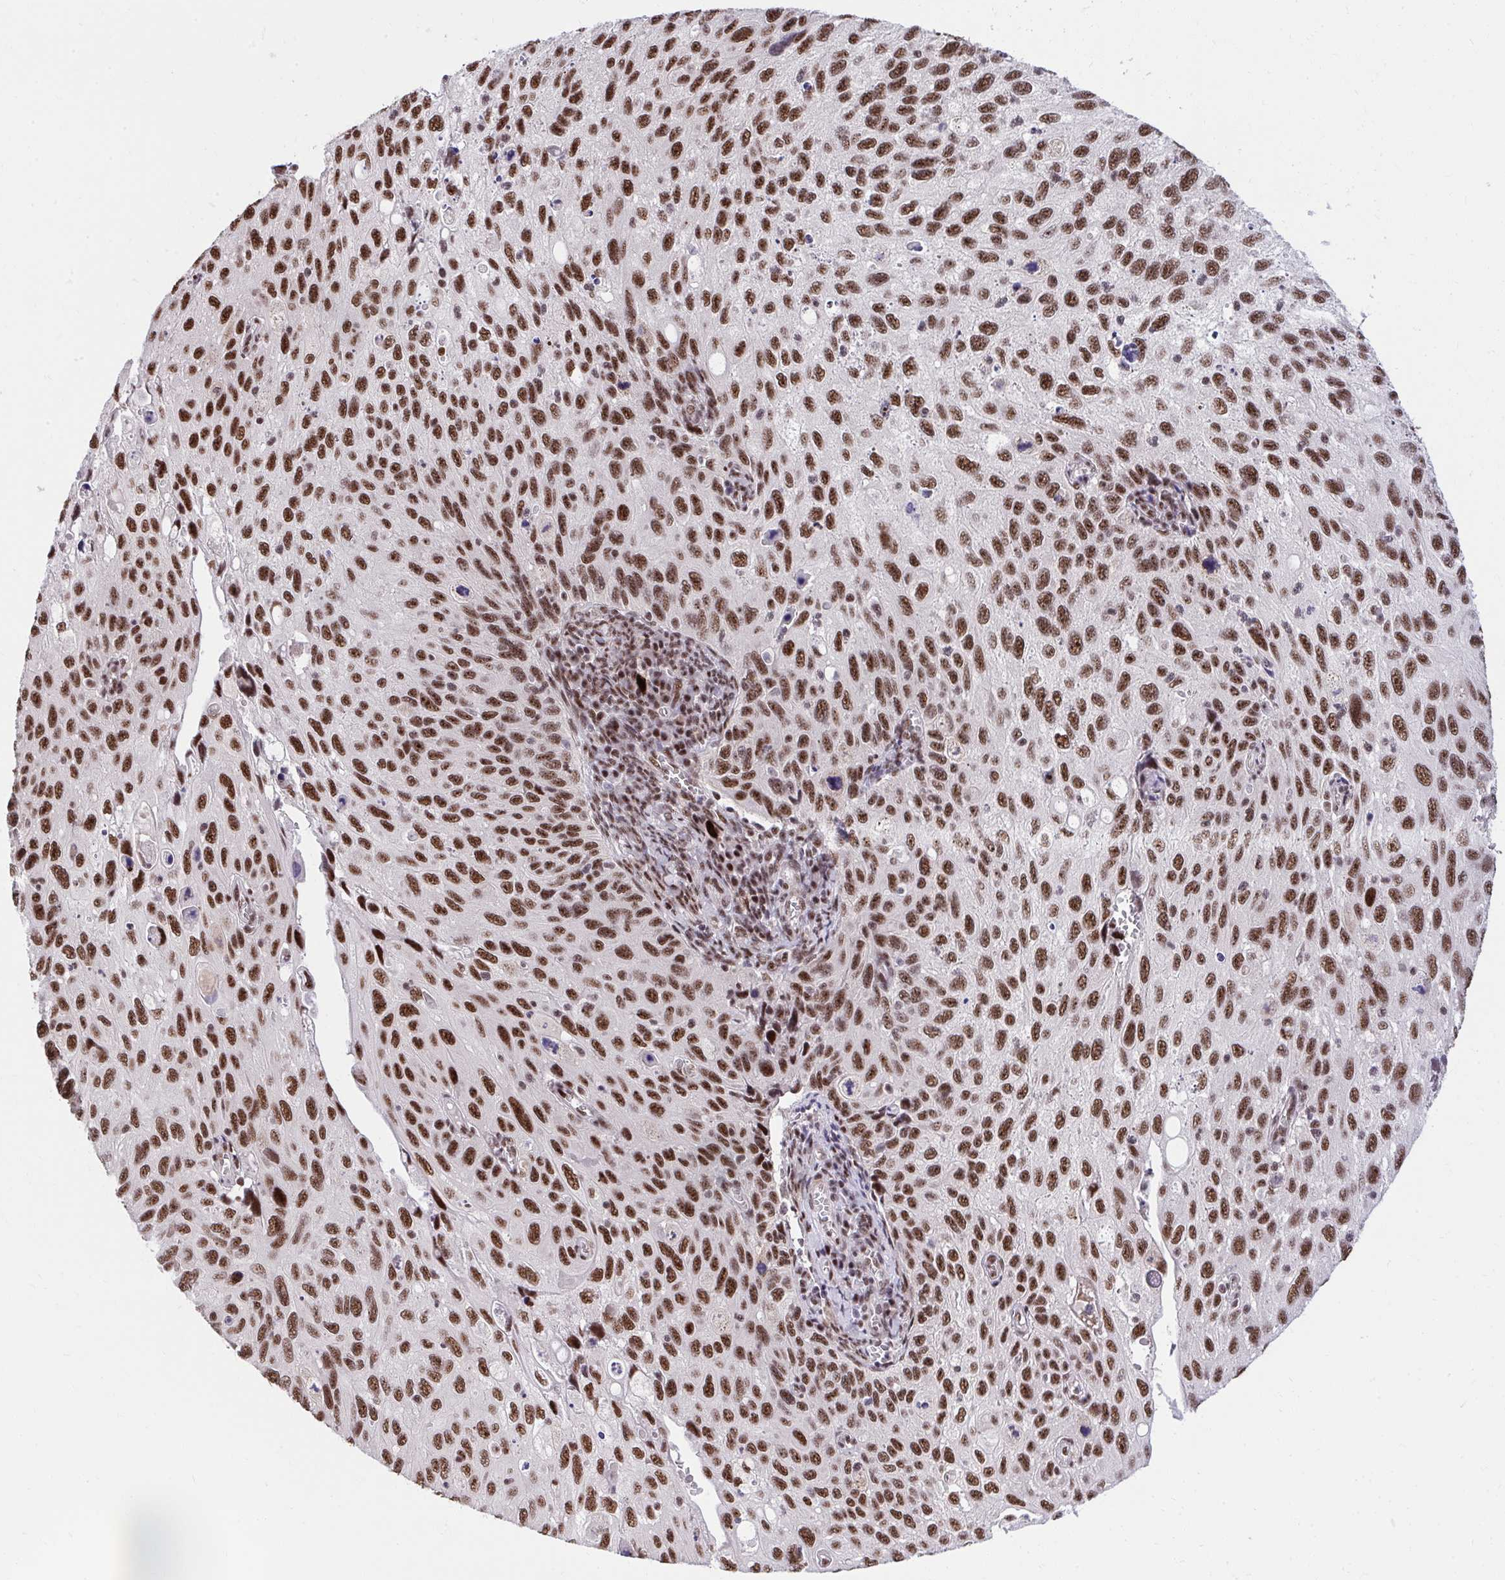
{"staining": {"intensity": "strong", "quantity": ">75%", "location": "nuclear"}, "tissue": "cervical cancer", "cell_type": "Tumor cells", "image_type": "cancer", "snomed": [{"axis": "morphology", "description": "Squamous cell carcinoma, NOS"}, {"axis": "topography", "description": "Cervix"}], "caption": "A high amount of strong nuclear expression is present in approximately >75% of tumor cells in squamous cell carcinoma (cervical) tissue.", "gene": "SYNE4", "patient": {"sex": "female", "age": 70}}